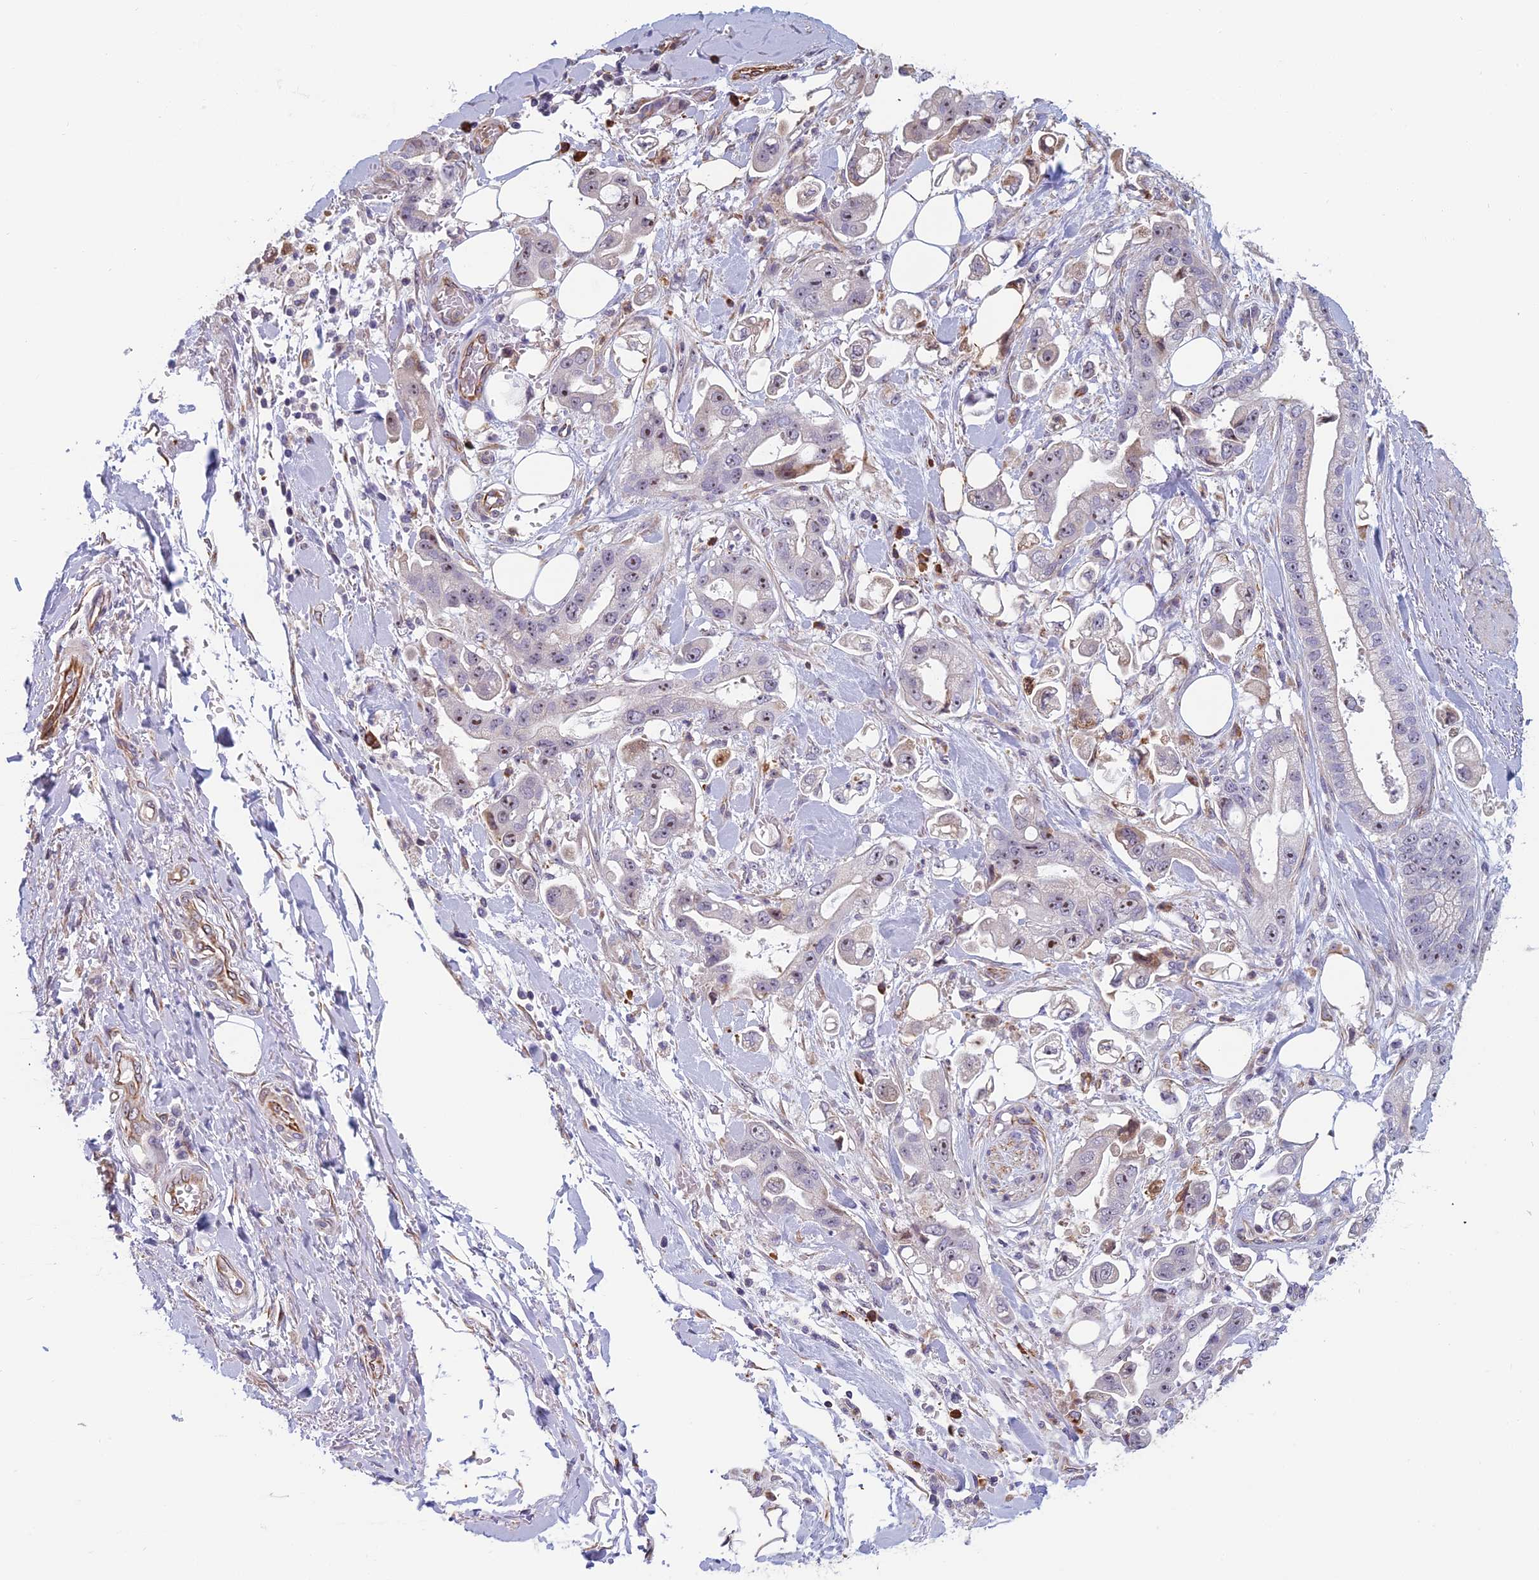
{"staining": {"intensity": "weak", "quantity": ">75%", "location": "nuclear"}, "tissue": "stomach cancer", "cell_type": "Tumor cells", "image_type": "cancer", "snomed": [{"axis": "morphology", "description": "Adenocarcinoma, NOS"}, {"axis": "topography", "description": "Stomach"}], "caption": "Immunohistochemical staining of human stomach cancer exhibits weak nuclear protein expression in approximately >75% of tumor cells. Immunohistochemistry stains the protein in brown and the nuclei are stained blue.", "gene": "NOC2L", "patient": {"sex": "male", "age": 62}}